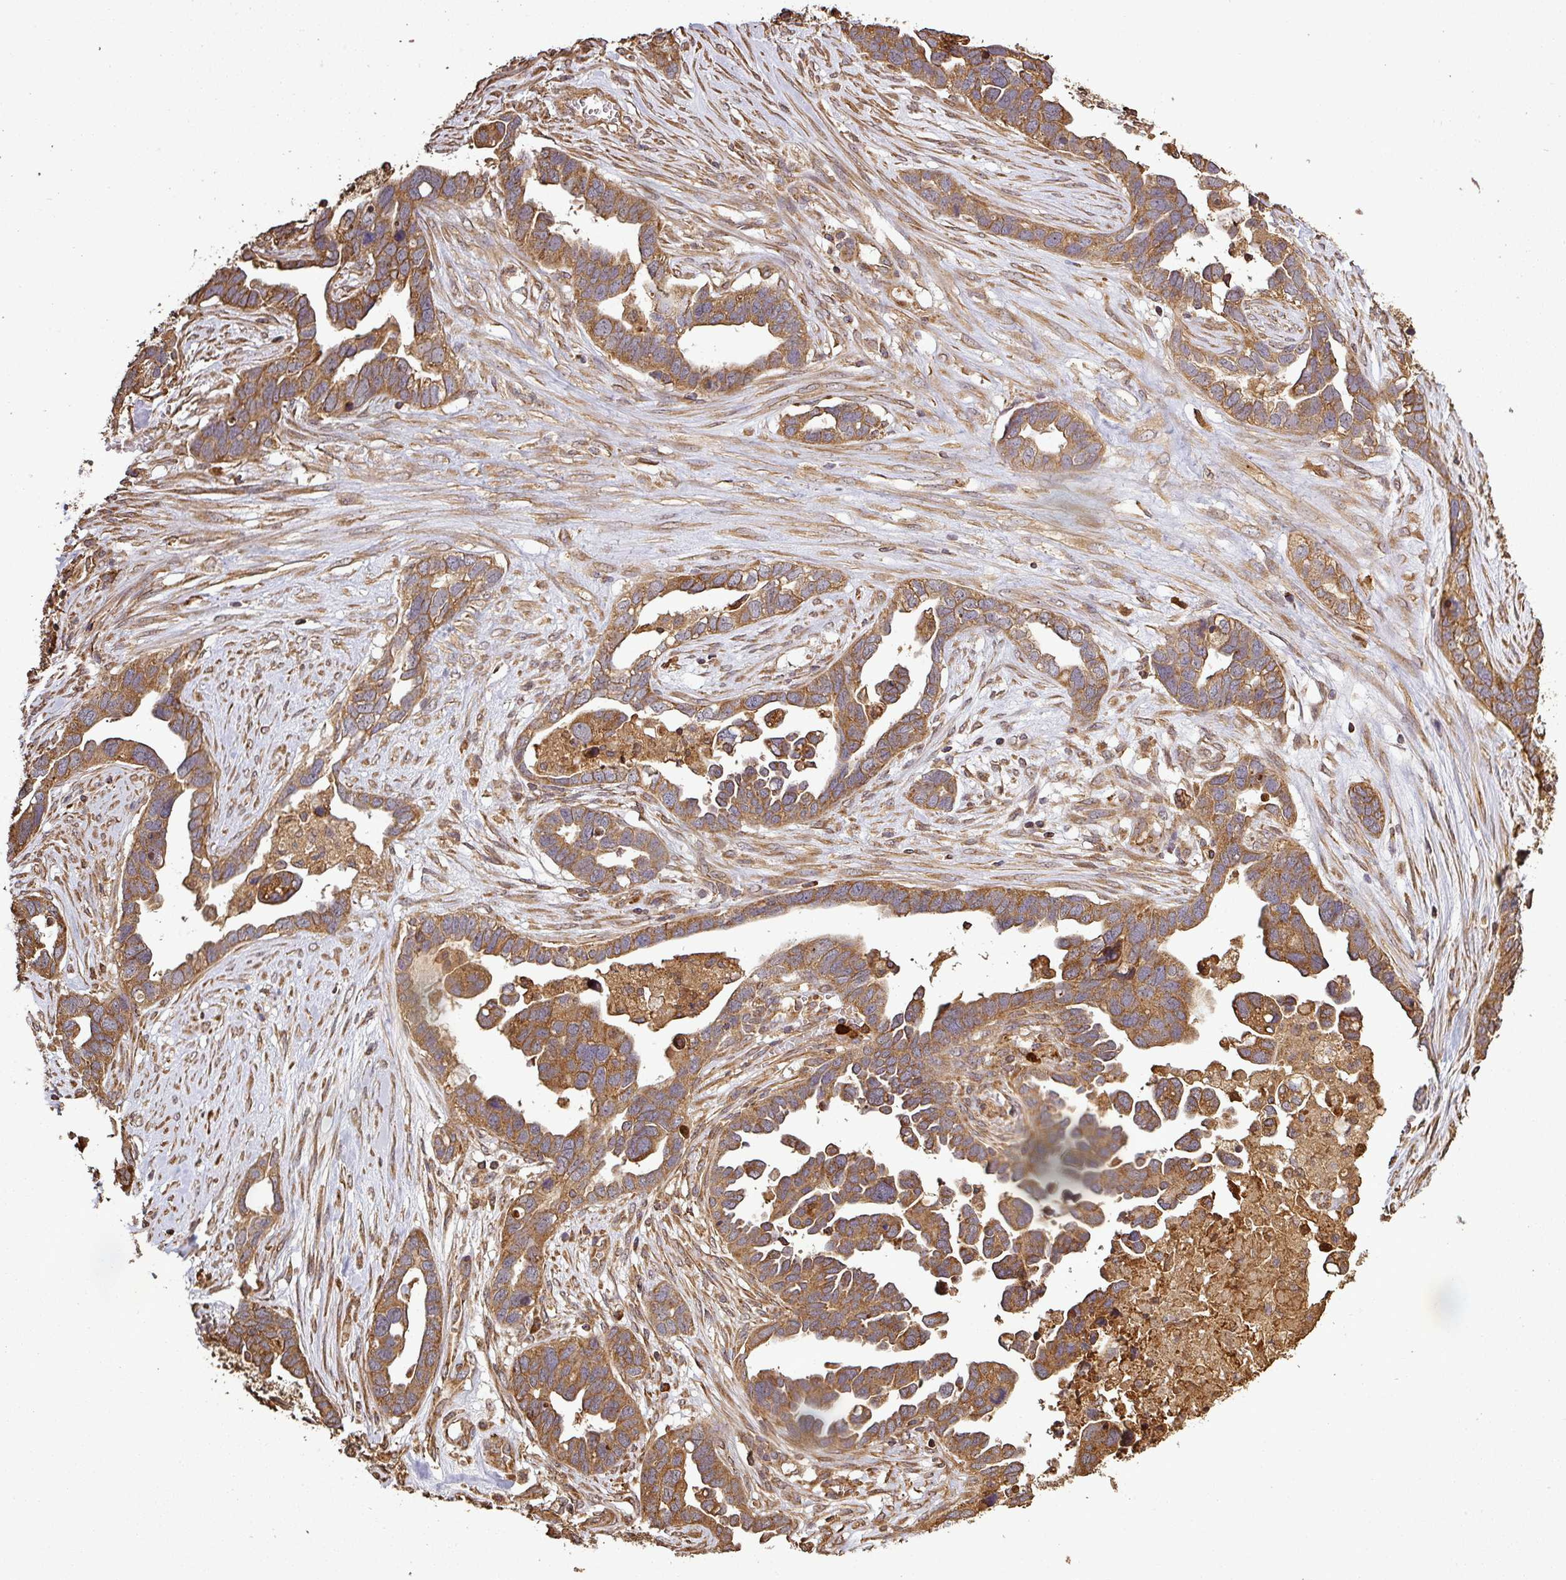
{"staining": {"intensity": "moderate", "quantity": ">75%", "location": "cytoplasmic/membranous"}, "tissue": "ovarian cancer", "cell_type": "Tumor cells", "image_type": "cancer", "snomed": [{"axis": "morphology", "description": "Cystadenocarcinoma, serous, NOS"}, {"axis": "topography", "description": "Ovary"}], "caption": "Tumor cells display medium levels of moderate cytoplasmic/membranous positivity in approximately >75% of cells in serous cystadenocarcinoma (ovarian). (Brightfield microscopy of DAB IHC at high magnification).", "gene": "PLEKHM1", "patient": {"sex": "female", "age": 54}}